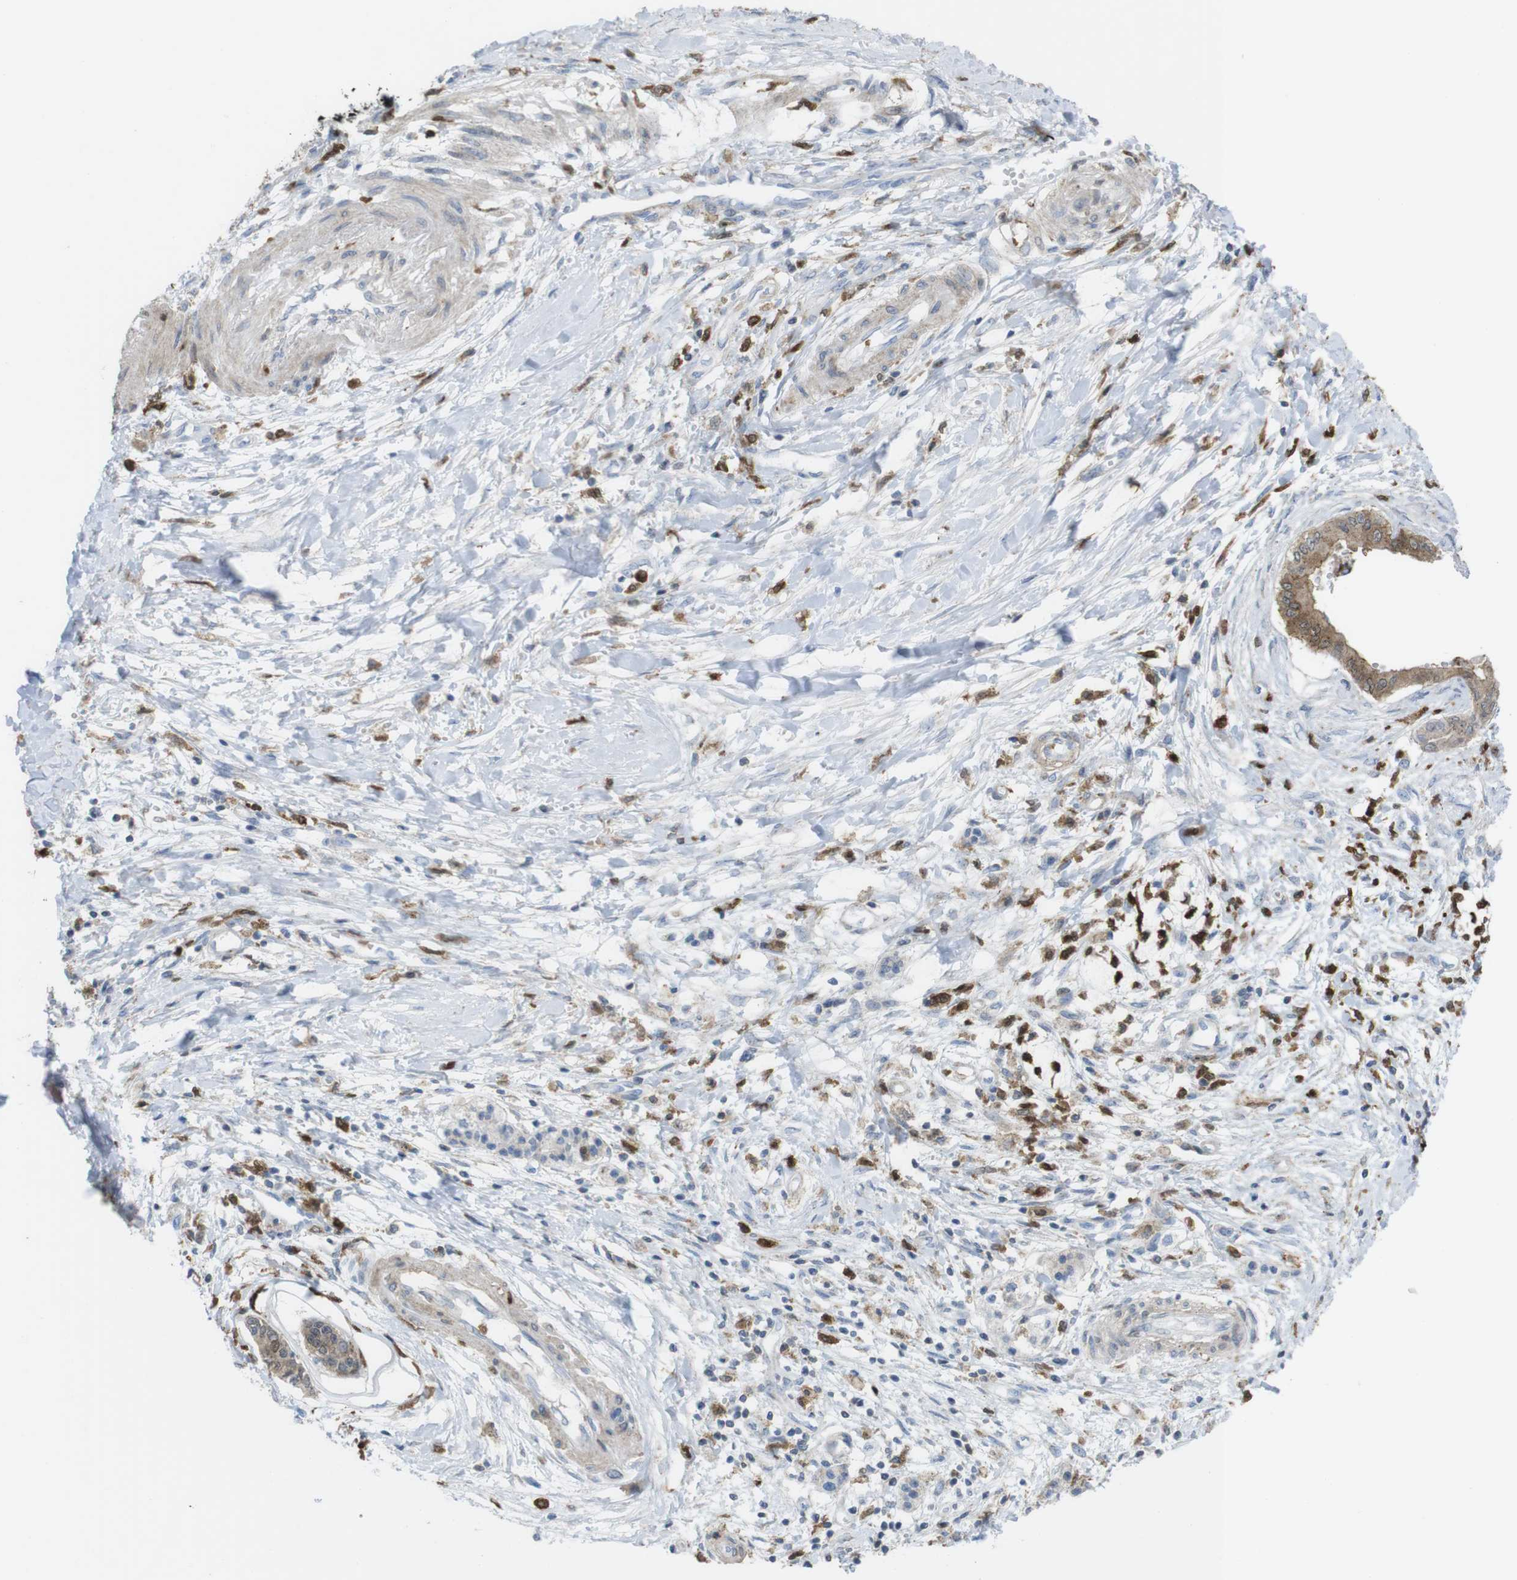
{"staining": {"intensity": "moderate", "quantity": ">75%", "location": "cytoplasmic/membranous"}, "tissue": "pancreatic cancer", "cell_type": "Tumor cells", "image_type": "cancer", "snomed": [{"axis": "morphology", "description": "Adenocarcinoma, NOS"}, {"axis": "topography", "description": "Pancreas"}], "caption": "Protein analysis of adenocarcinoma (pancreatic) tissue demonstrates moderate cytoplasmic/membranous staining in approximately >75% of tumor cells.", "gene": "PRKCD", "patient": {"sex": "male", "age": 56}}